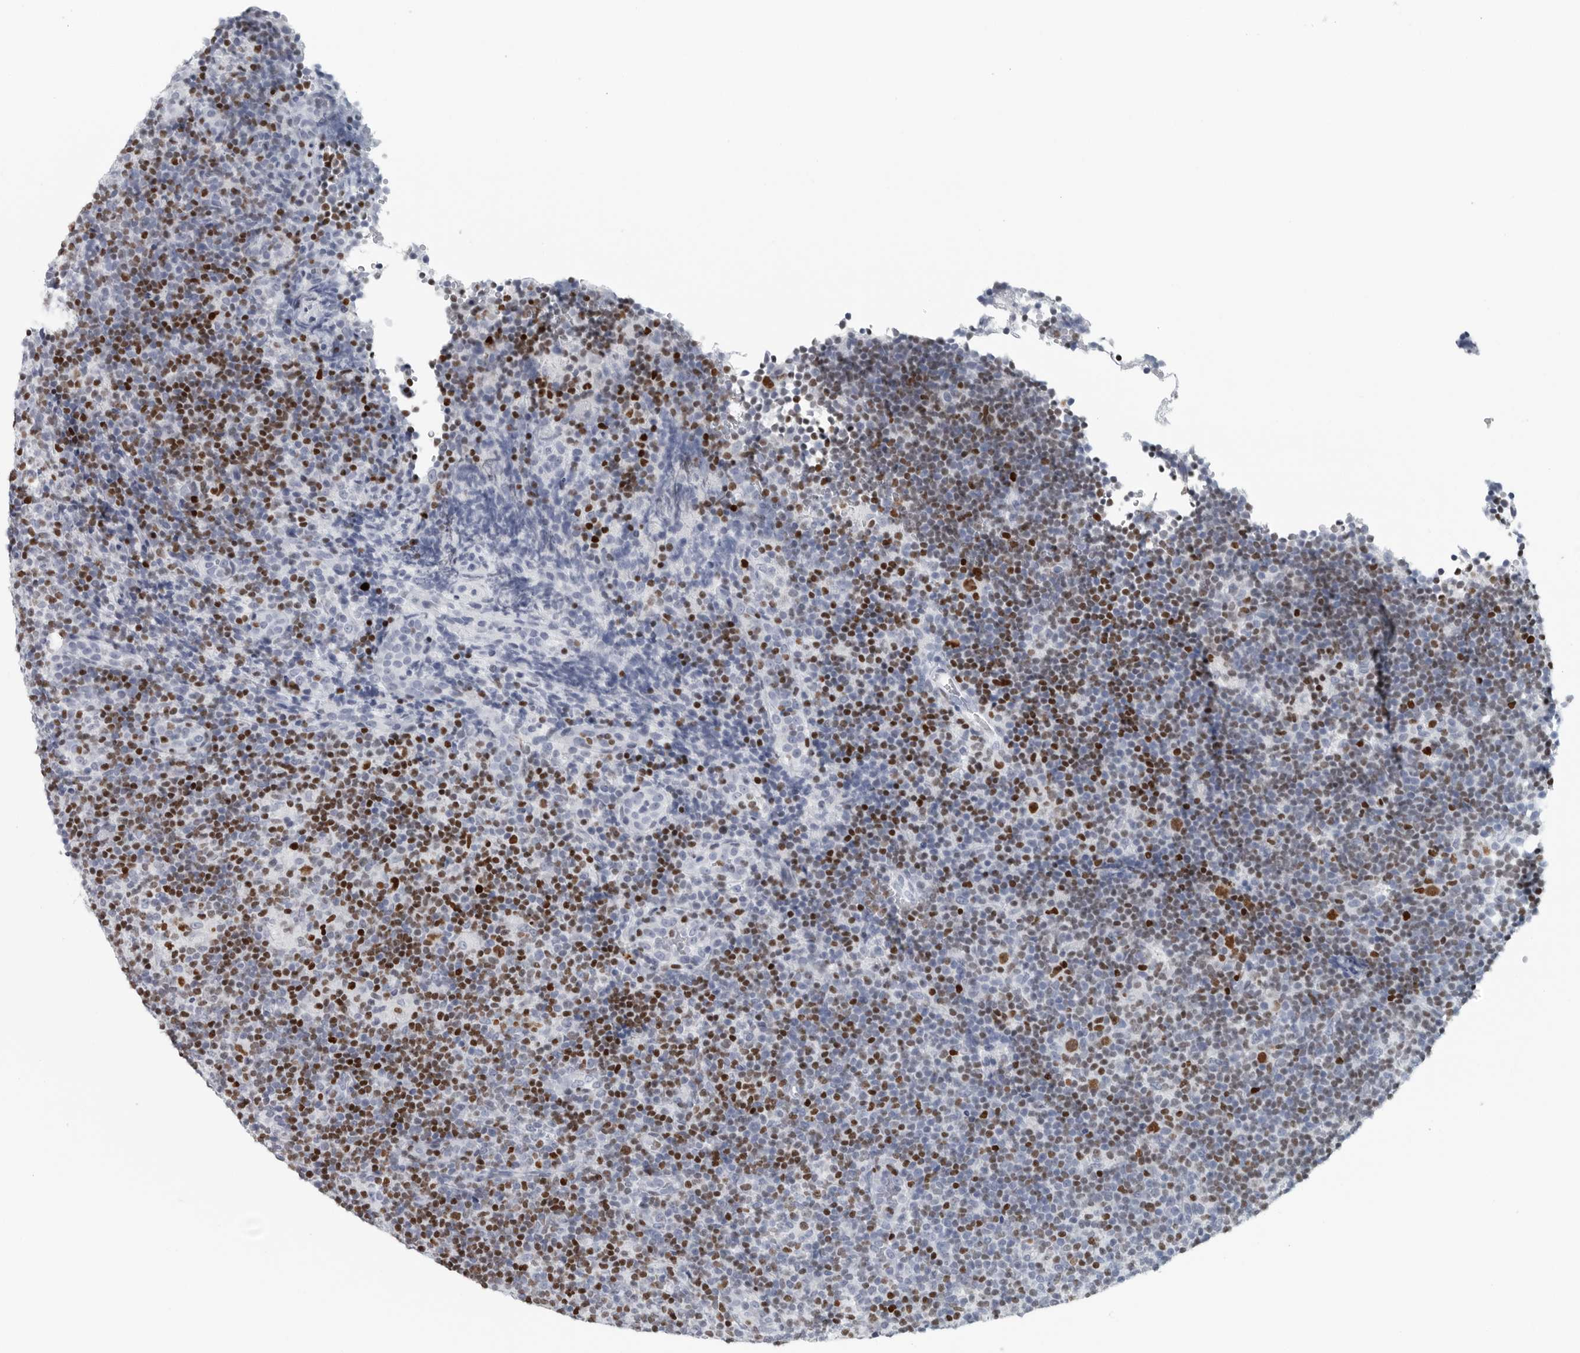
{"staining": {"intensity": "strong", "quantity": ">75%", "location": "nuclear"}, "tissue": "lymphoma", "cell_type": "Tumor cells", "image_type": "cancer", "snomed": [{"axis": "morphology", "description": "Hodgkin's disease, NOS"}, {"axis": "topography", "description": "Lymph node"}], "caption": "This is a histology image of immunohistochemistry staining of Hodgkin's disease, which shows strong positivity in the nuclear of tumor cells.", "gene": "SATB2", "patient": {"sex": "female", "age": 57}}